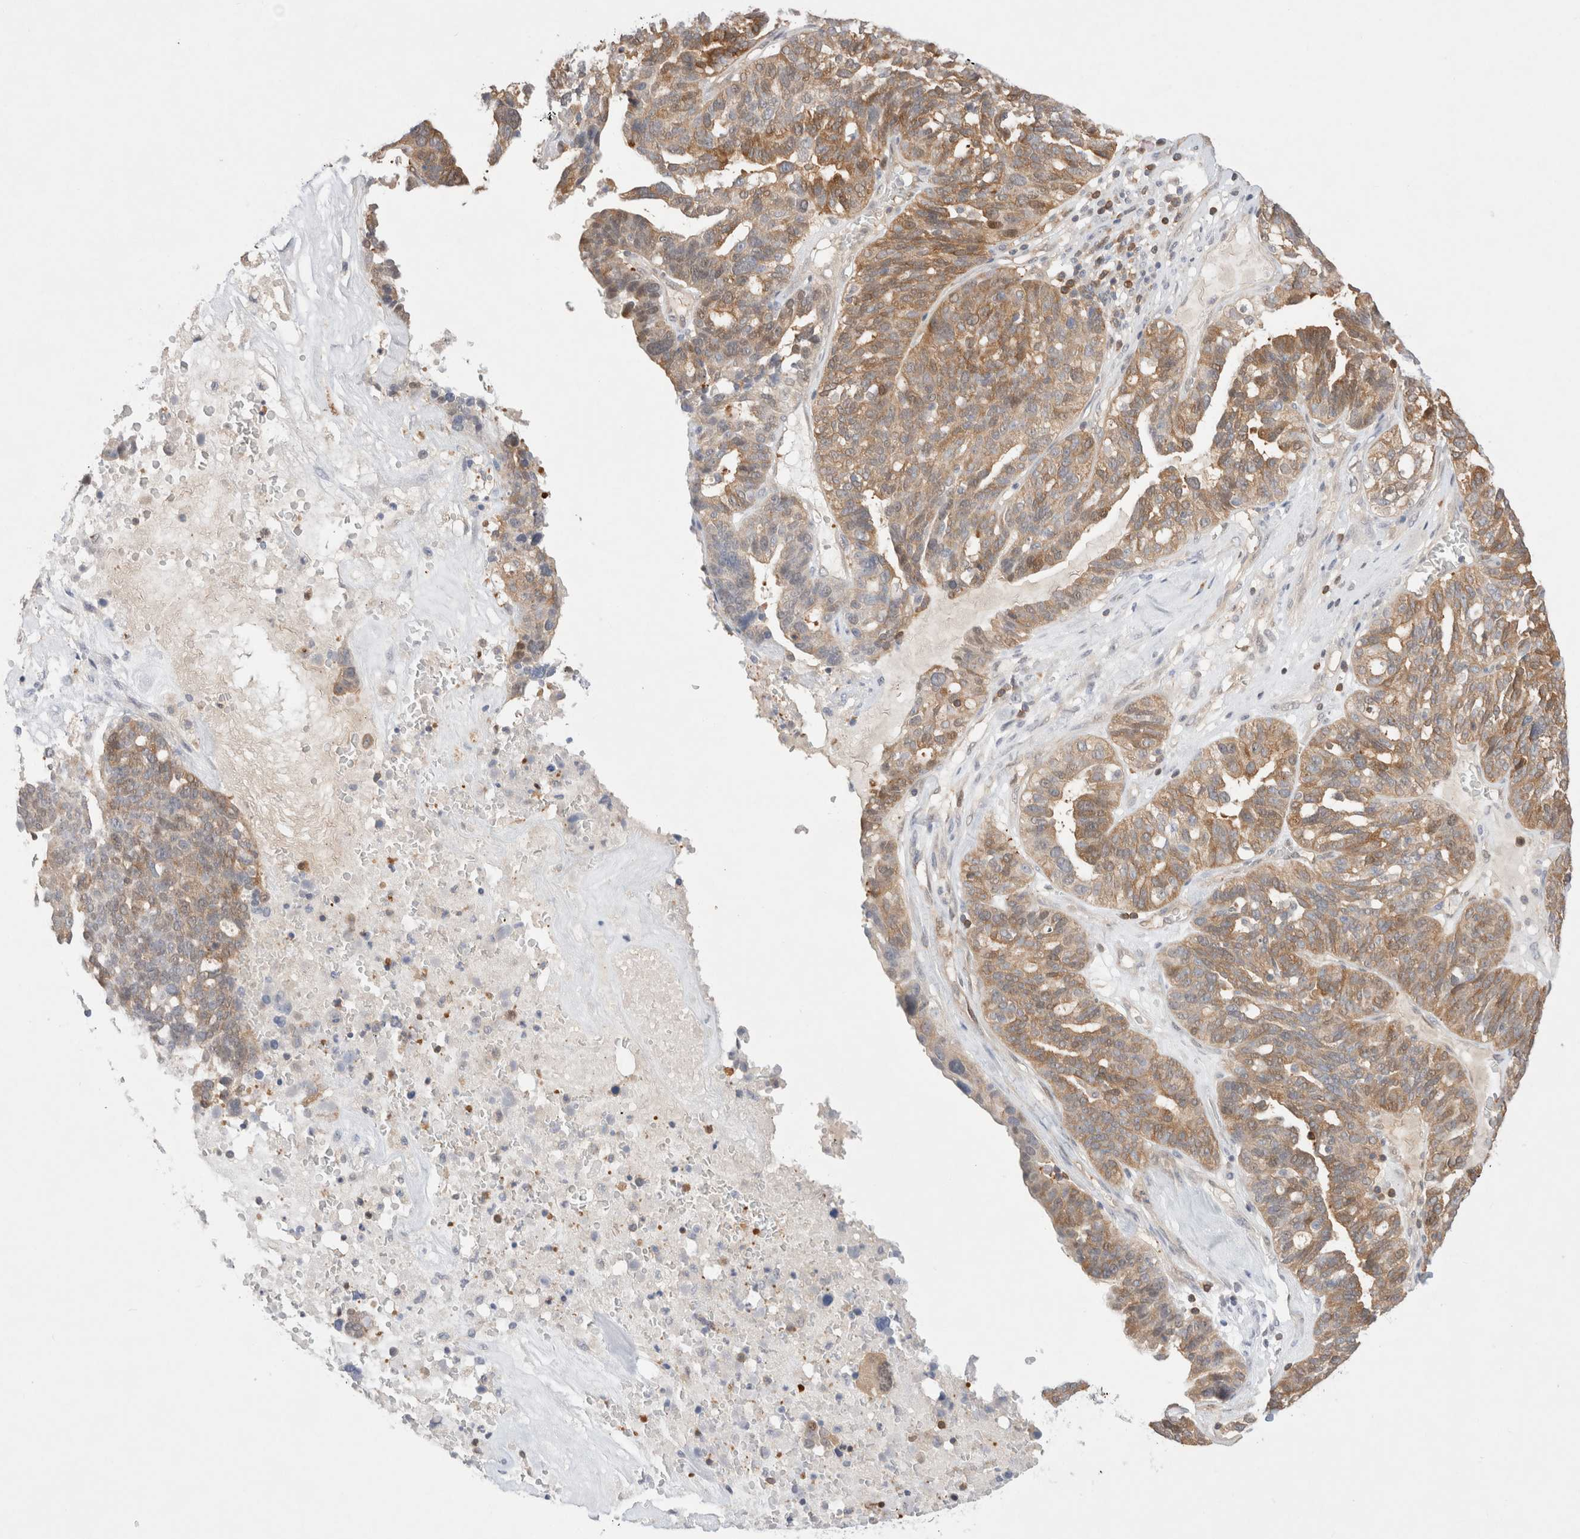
{"staining": {"intensity": "moderate", "quantity": ">75%", "location": "cytoplasmic/membranous"}, "tissue": "ovarian cancer", "cell_type": "Tumor cells", "image_type": "cancer", "snomed": [{"axis": "morphology", "description": "Cystadenocarcinoma, serous, NOS"}, {"axis": "topography", "description": "Ovary"}], "caption": "Protein staining reveals moderate cytoplasmic/membranous expression in approximately >75% of tumor cells in ovarian cancer (serous cystadenocarcinoma).", "gene": "STARD10", "patient": {"sex": "female", "age": 59}}